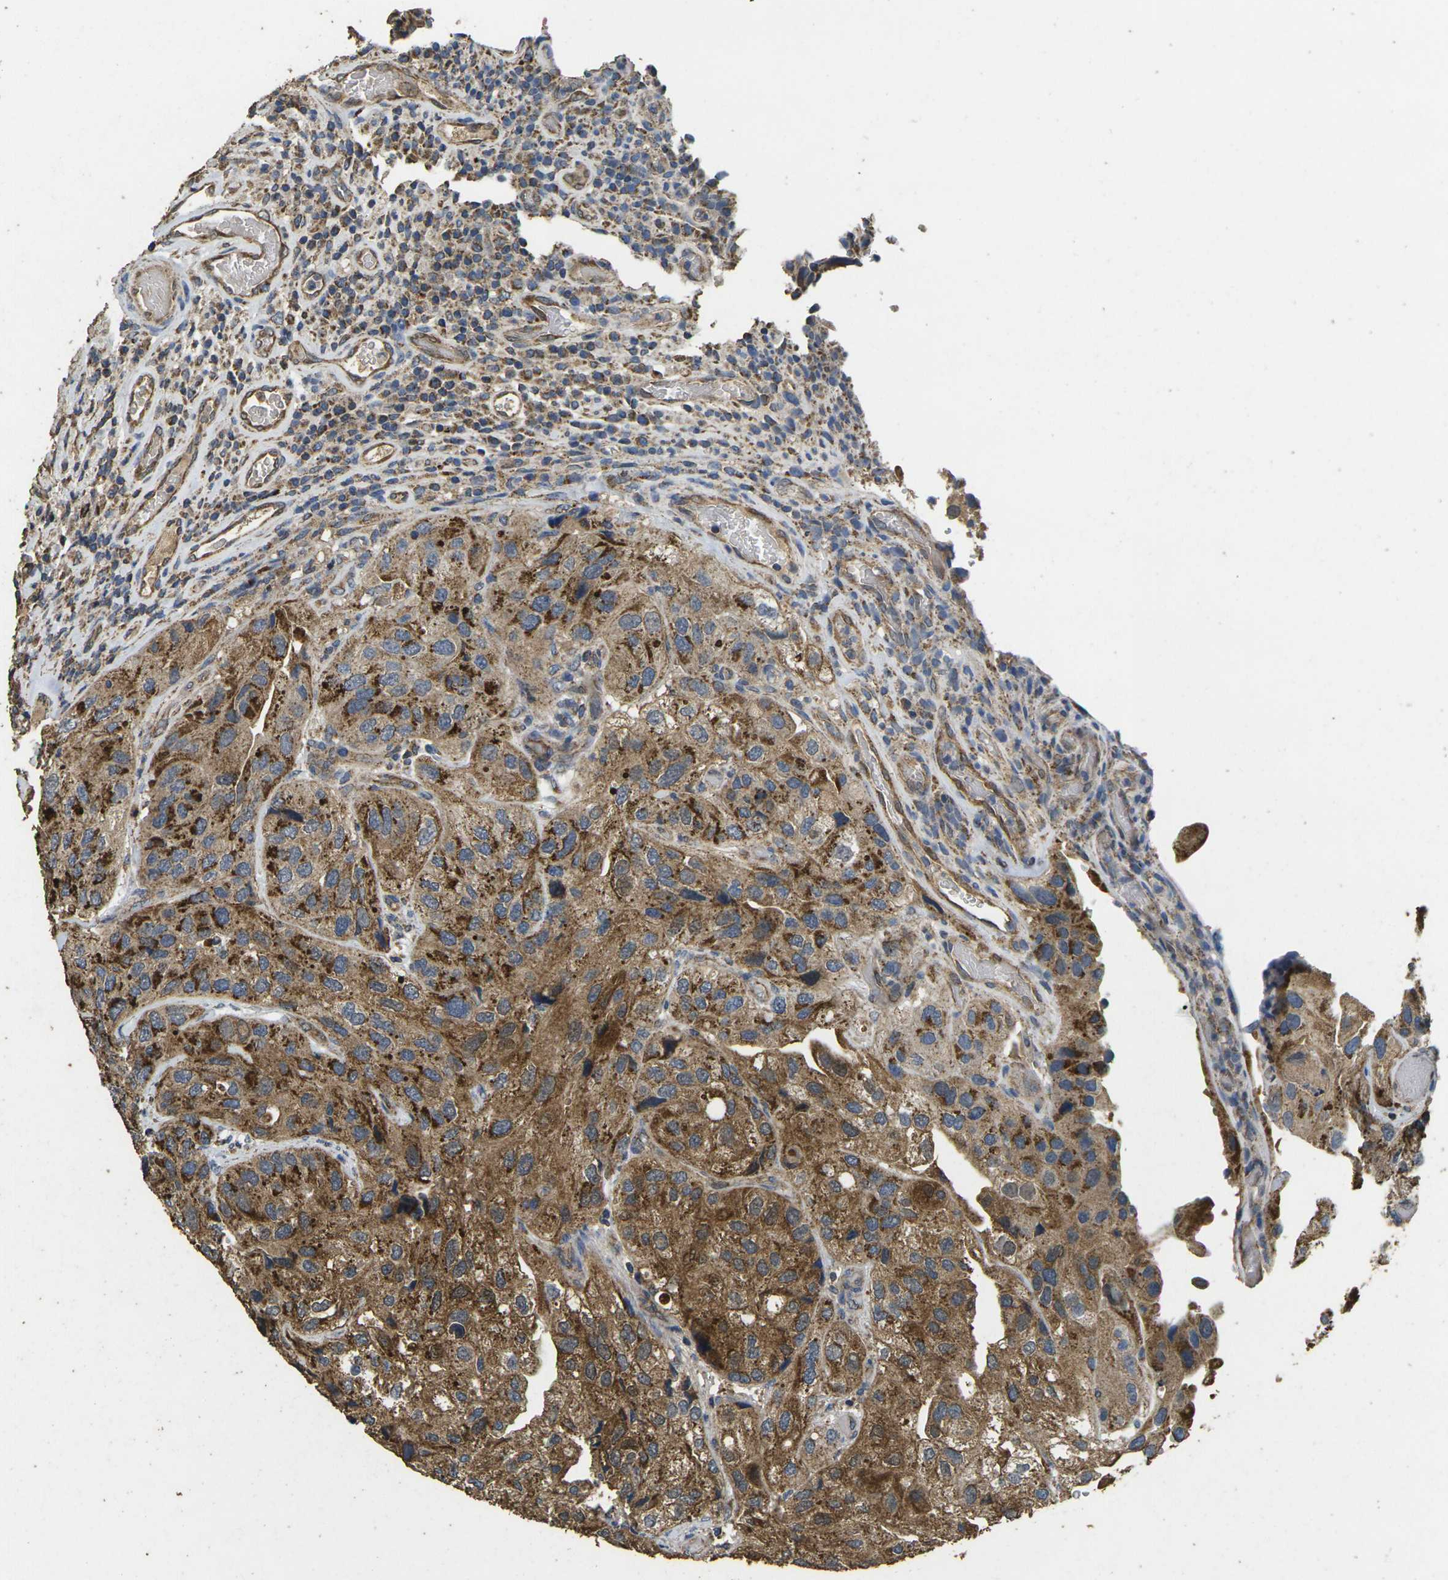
{"staining": {"intensity": "moderate", "quantity": ">75%", "location": "cytoplasmic/membranous"}, "tissue": "urothelial cancer", "cell_type": "Tumor cells", "image_type": "cancer", "snomed": [{"axis": "morphology", "description": "Urothelial carcinoma, High grade"}, {"axis": "topography", "description": "Urinary bladder"}], "caption": "Urothelial cancer stained for a protein displays moderate cytoplasmic/membranous positivity in tumor cells.", "gene": "MAPK11", "patient": {"sex": "female", "age": 64}}